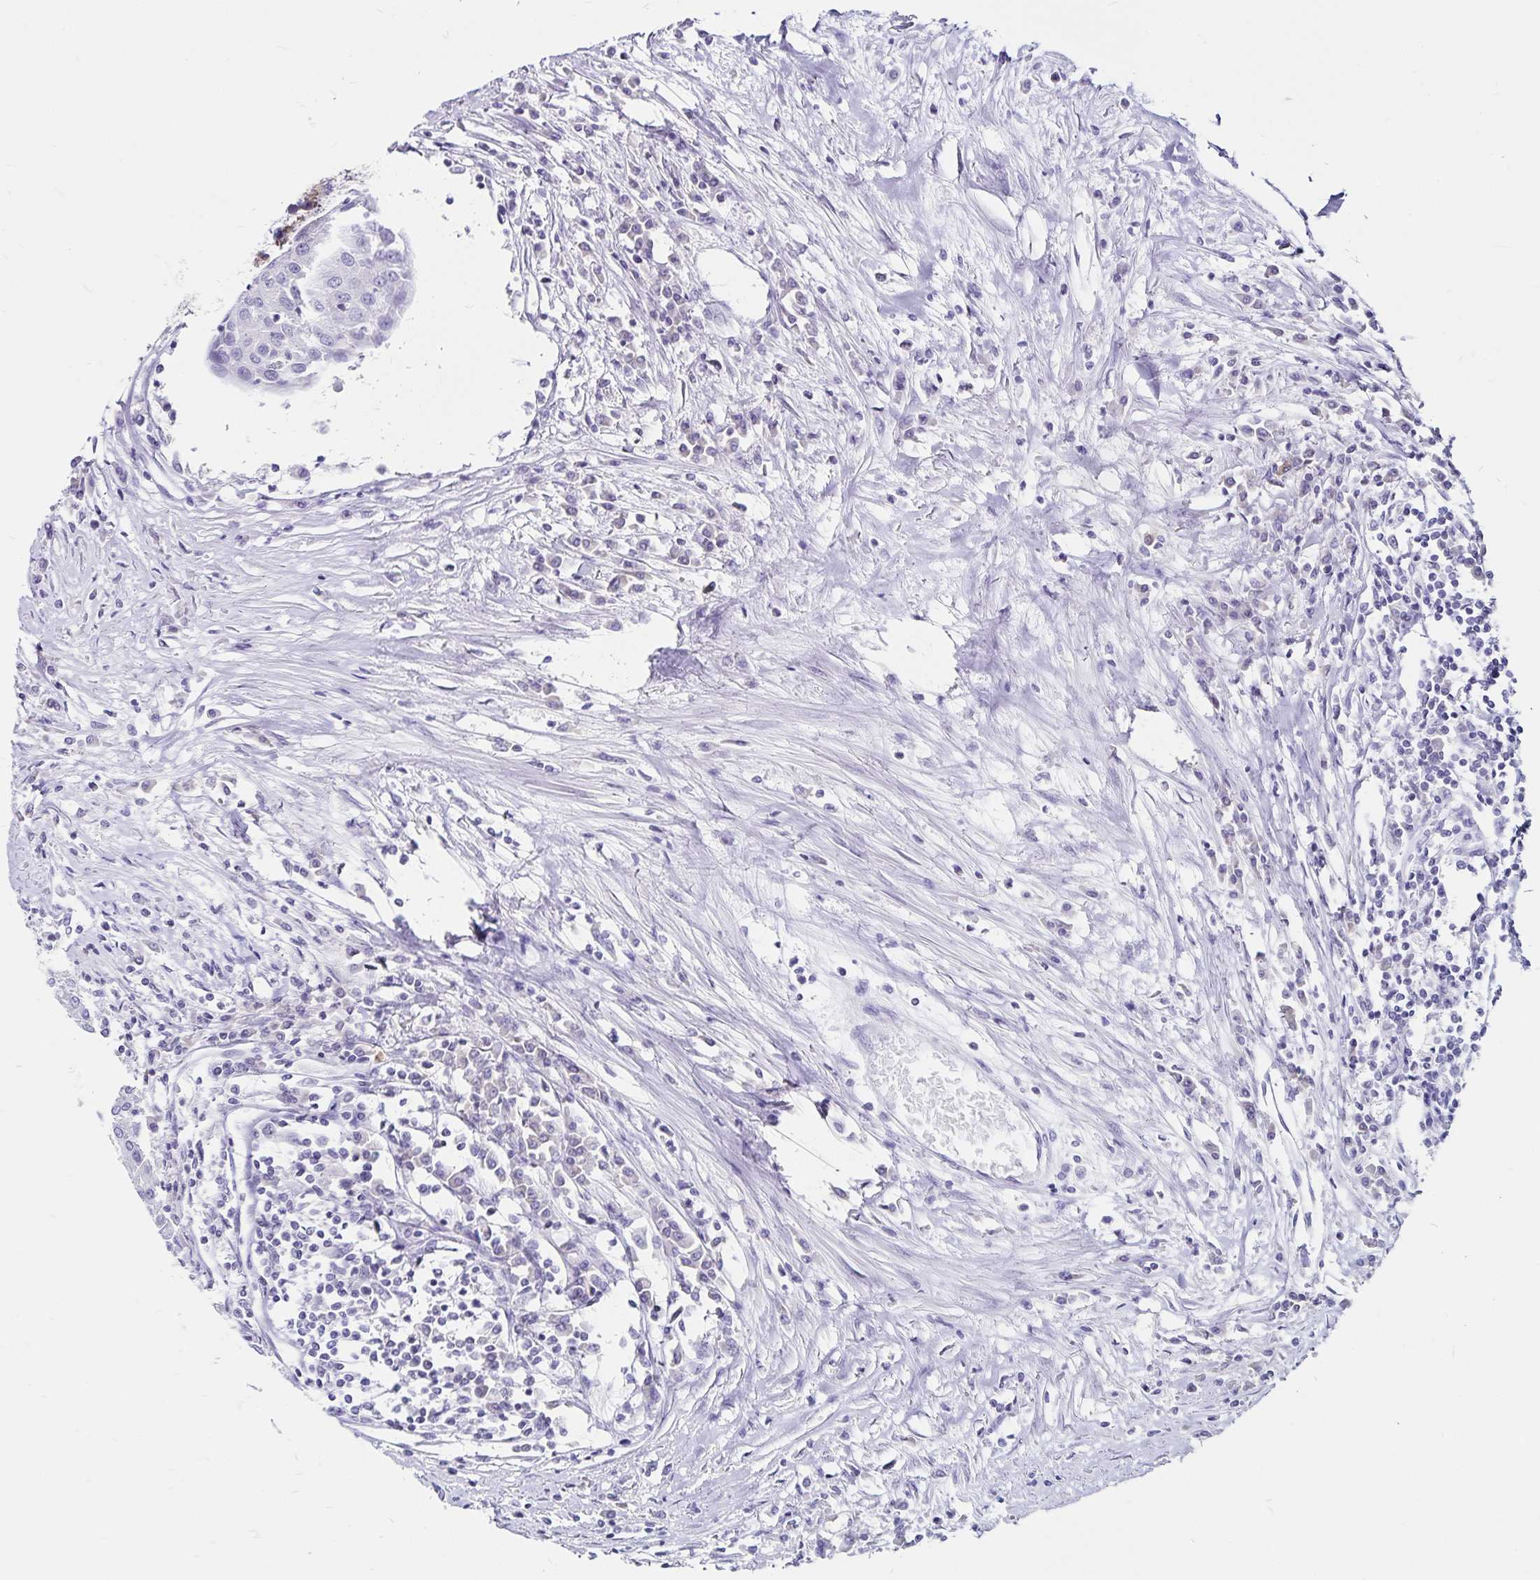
{"staining": {"intensity": "negative", "quantity": "none", "location": "none"}, "tissue": "urothelial cancer", "cell_type": "Tumor cells", "image_type": "cancer", "snomed": [{"axis": "morphology", "description": "Urothelial carcinoma, High grade"}, {"axis": "topography", "description": "Urinary bladder"}], "caption": "This is an immunohistochemistry (IHC) photomicrograph of human urothelial cancer. There is no positivity in tumor cells.", "gene": "IKZF1", "patient": {"sex": "female", "age": 85}}